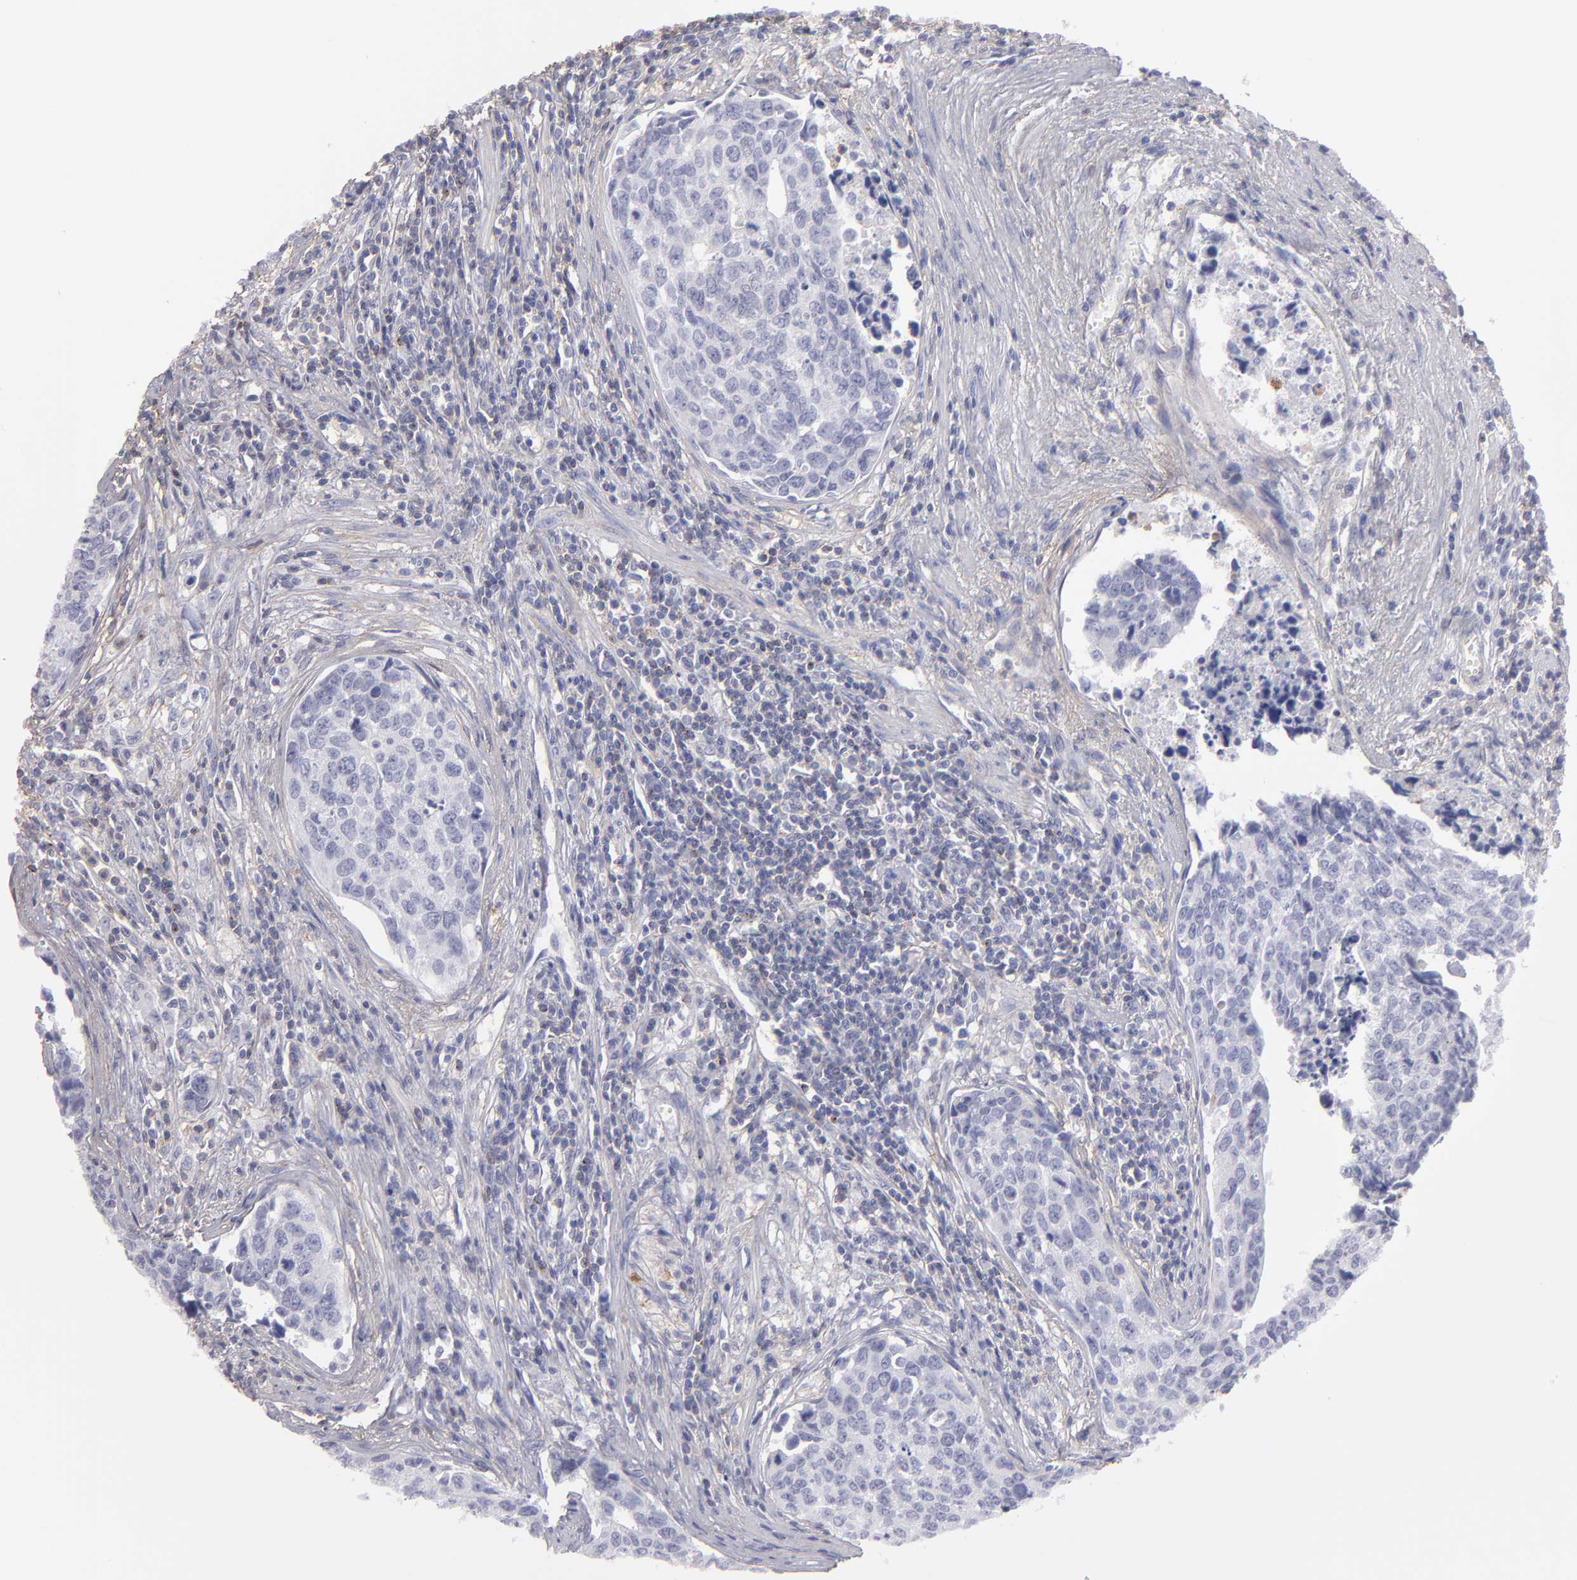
{"staining": {"intensity": "negative", "quantity": "none", "location": "none"}, "tissue": "urothelial cancer", "cell_type": "Tumor cells", "image_type": "cancer", "snomed": [{"axis": "morphology", "description": "Urothelial carcinoma, High grade"}, {"axis": "topography", "description": "Urinary bladder"}], "caption": "This histopathology image is of urothelial carcinoma (high-grade) stained with immunohistochemistry to label a protein in brown with the nuclei are counter-stained blue. There is no expression in tumor cells.", "gene": "ABCB1", "patient": {"sex": "male", "age": 81}}